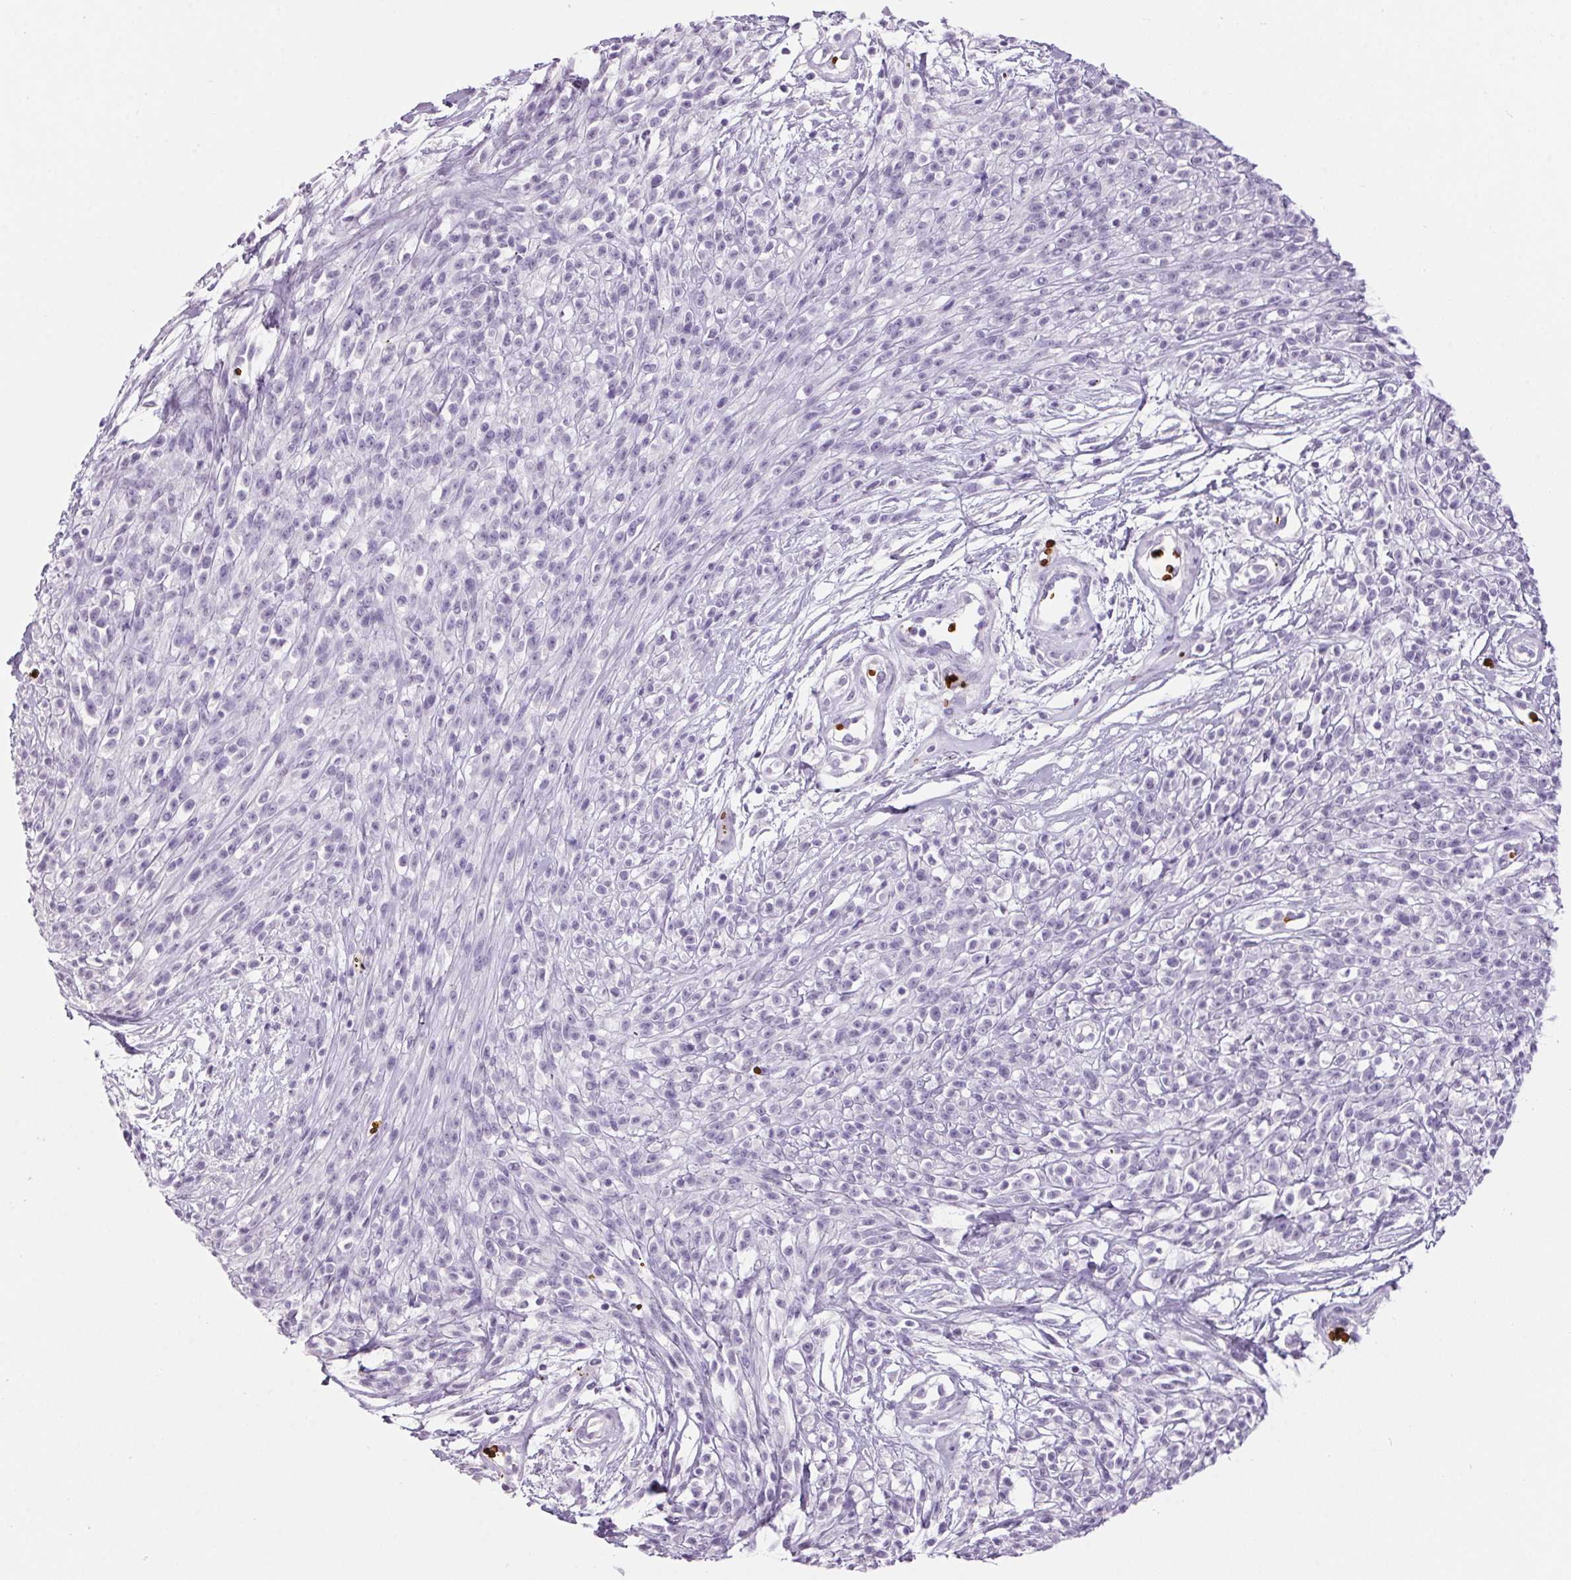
{"staining": {"intensity": "negative", "quantity": "none", "location": "none"}, "tissue": "melanoma", "cell_type": "Tumor cells", "image_type": "cancer", "snomed": [{"axis": "morphology", "description": "Malignant melanoma, NOS"}, {"axis": "topography", "description": "Skin"}, {"axis": "topography", "description": "Skin of trunk"}], "caption": "Melanoma stained for a protein using IHC shows no positivity tumor cells.", "gene": "HBQ1", "patient": {"sex": "male", "age": 74}}